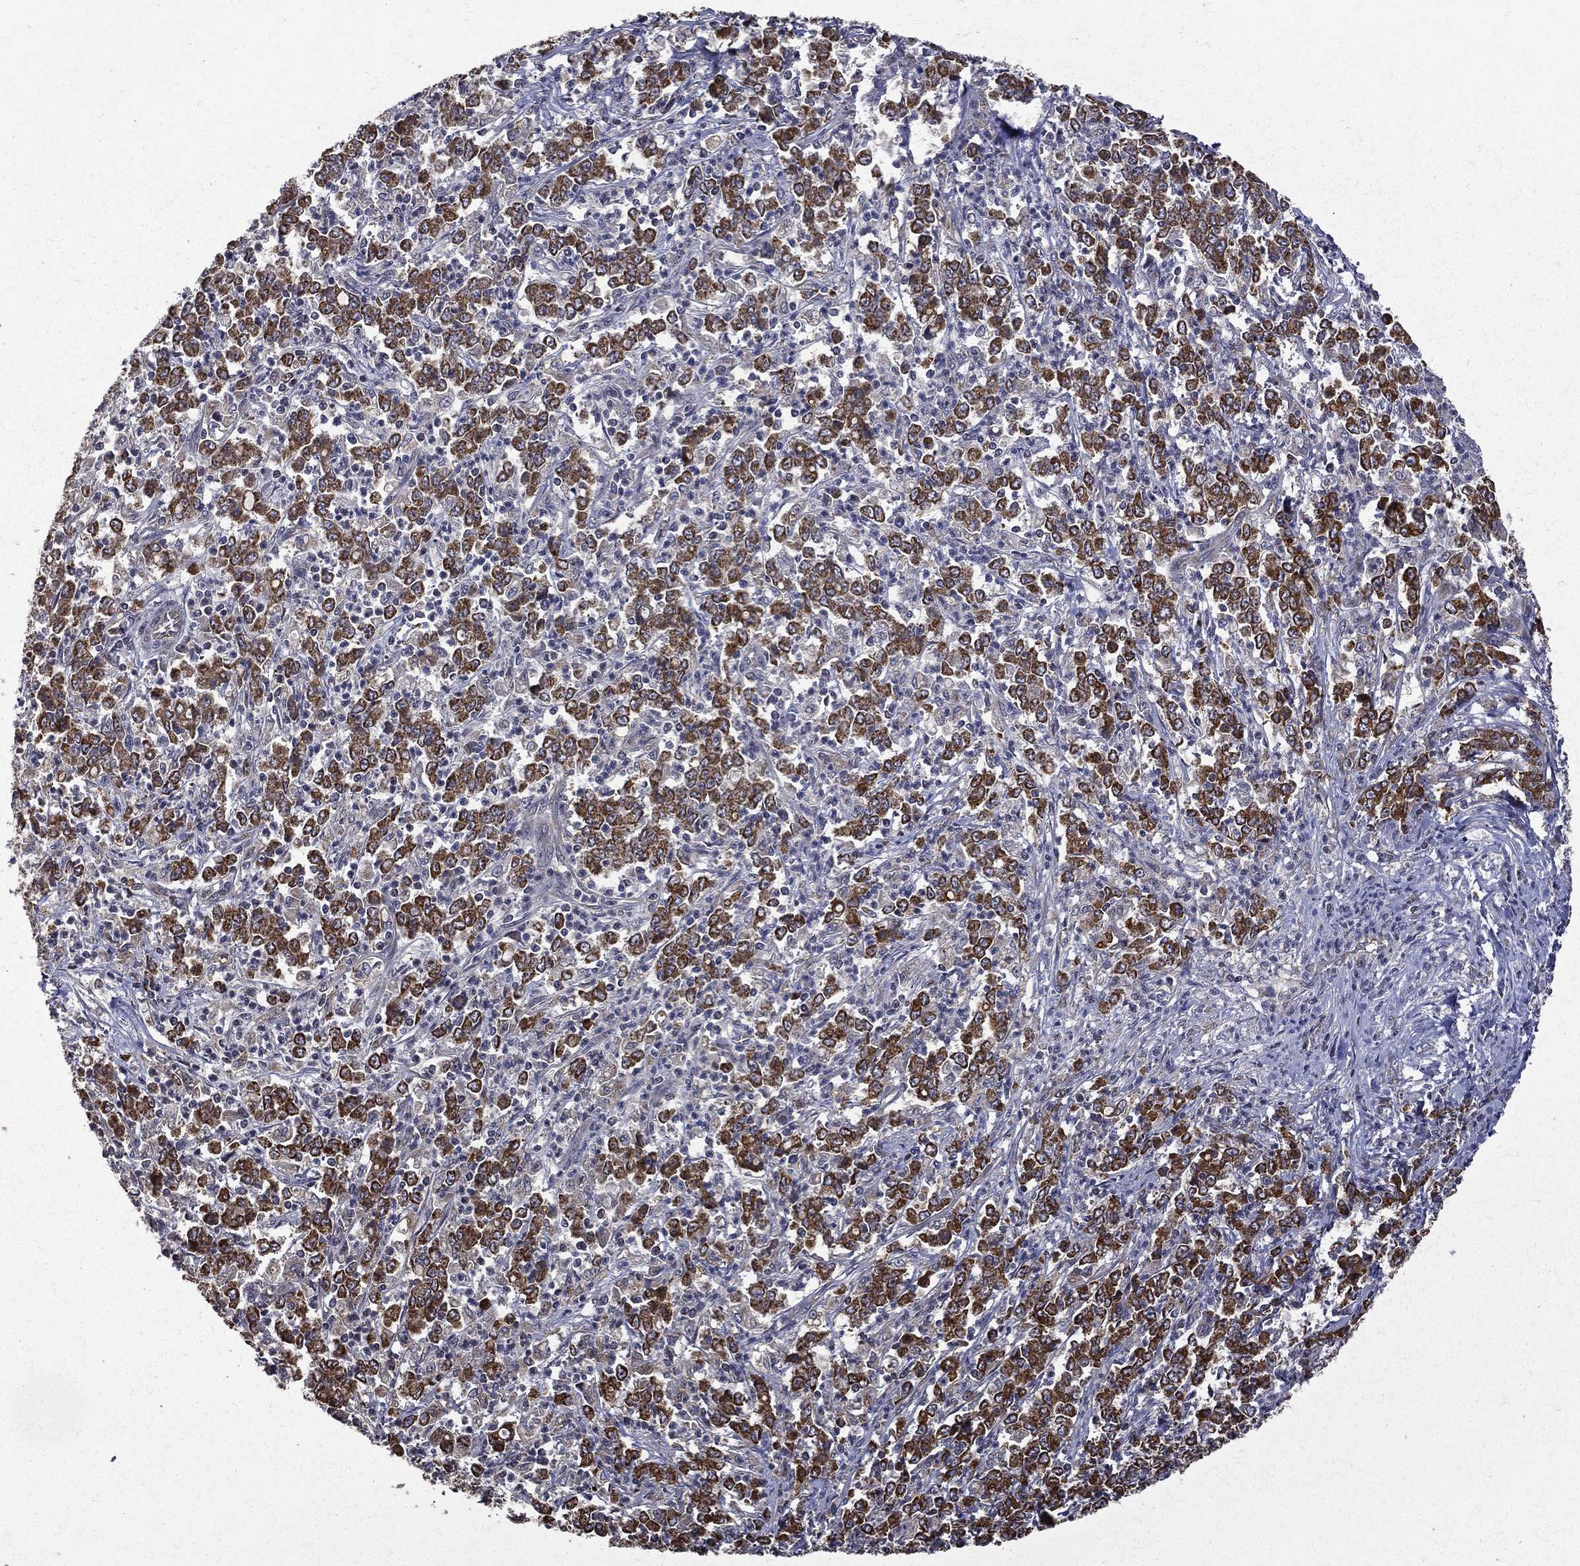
{"staining": {"intensity": "strong", "quantity": ">75%", "location": "cytoplasmic/membranous"}, "tissue": "stomach cancer", "cell_type": "Tumor cells", "image_type": "cancer", "snomed": [{"axis": "morphology", "description": "Adenocarcinoma, NOS"}, {"axis": "topography", "description": "Stomach, lower"}], "caption": "The immunohistochemical stain highlights strong cytoplasmic/membranous staining in tumor cells of adenocarcinoma (stomach) tissue.", "gene": "RPGR", "patient": {"sex": "female", "age": 71}}